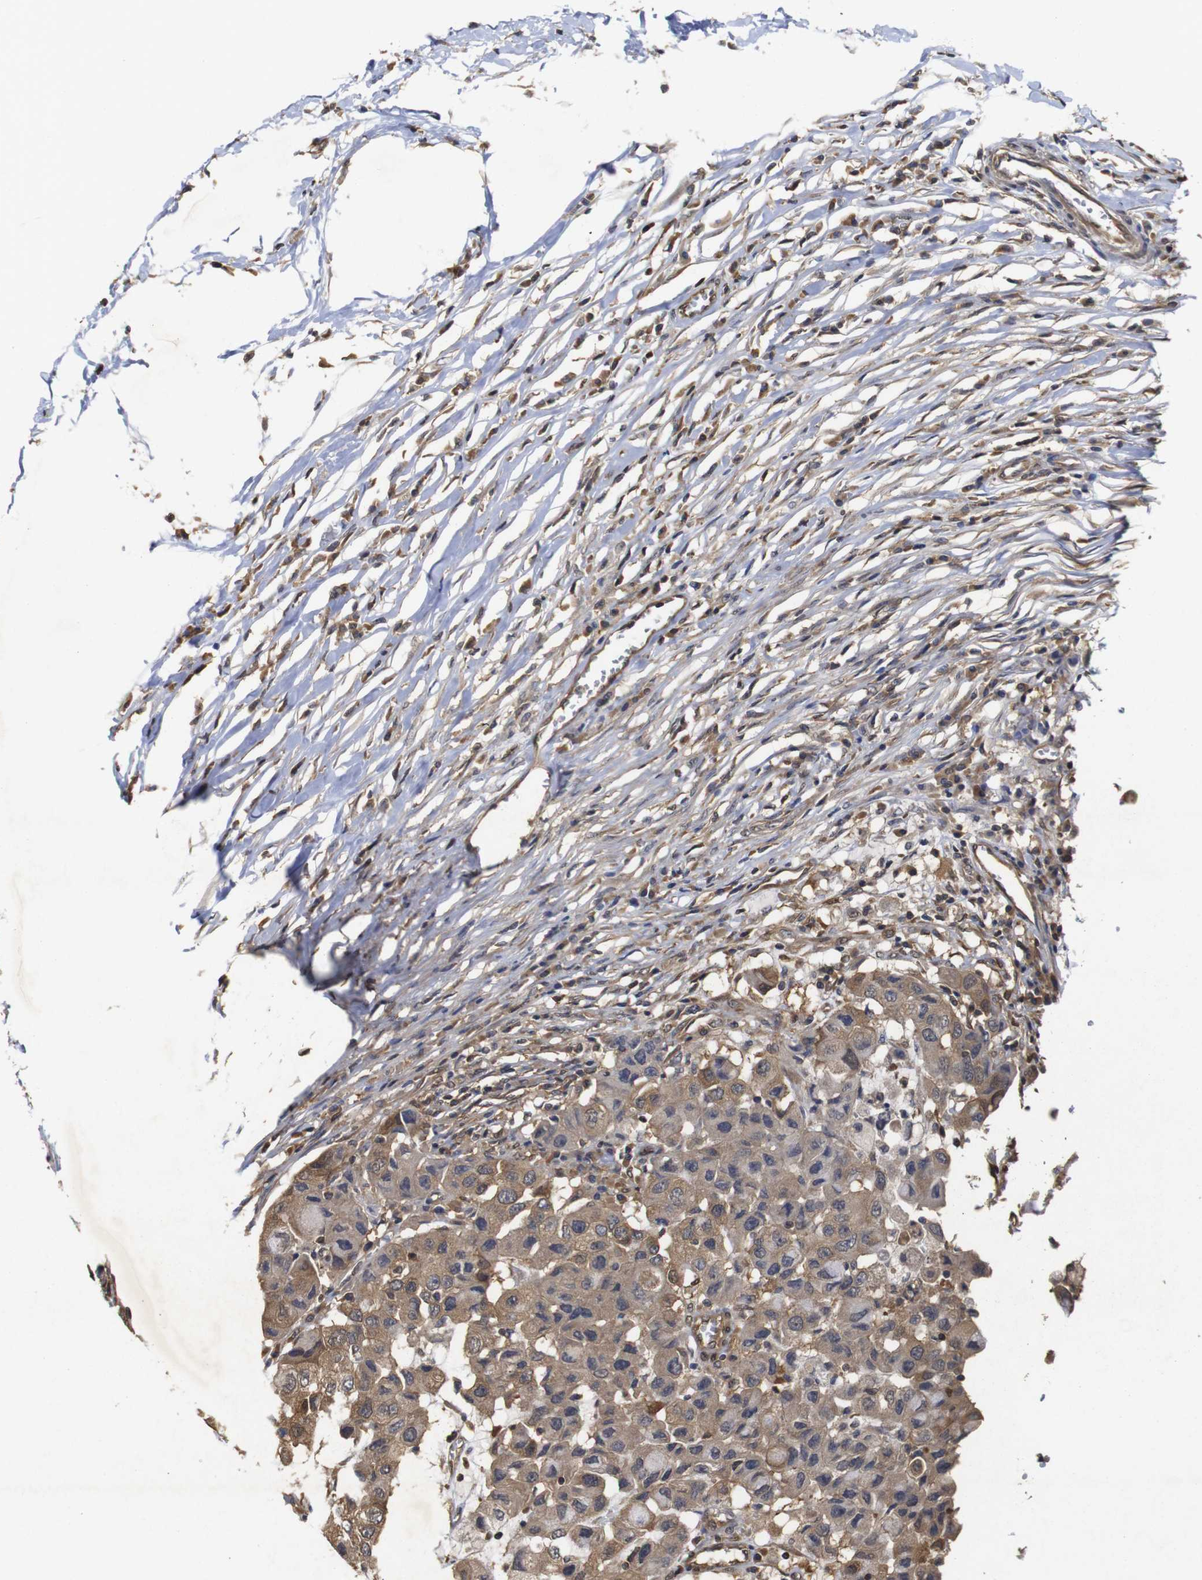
{"staining": {"intensity": "moderate", "quantity": ">75%", "location": "cytoplasmic/membranous"}, "tissue": "breast cancer", "cell_type": "Tumor cells", "image_type": "cancer", "snomed": [{"axis": "morphology", "description": "Duct carcinoma"}, {"axis": "topography", "description": "Breast"}], "caption": "This is a histology image of immunohistochemistry staining of breast cancer, which shows moderate staining in the cytoplasmic/membranous of tumor cells.", "gene": "SUMO3", "patient": {"sex": "female", "age": 27}}